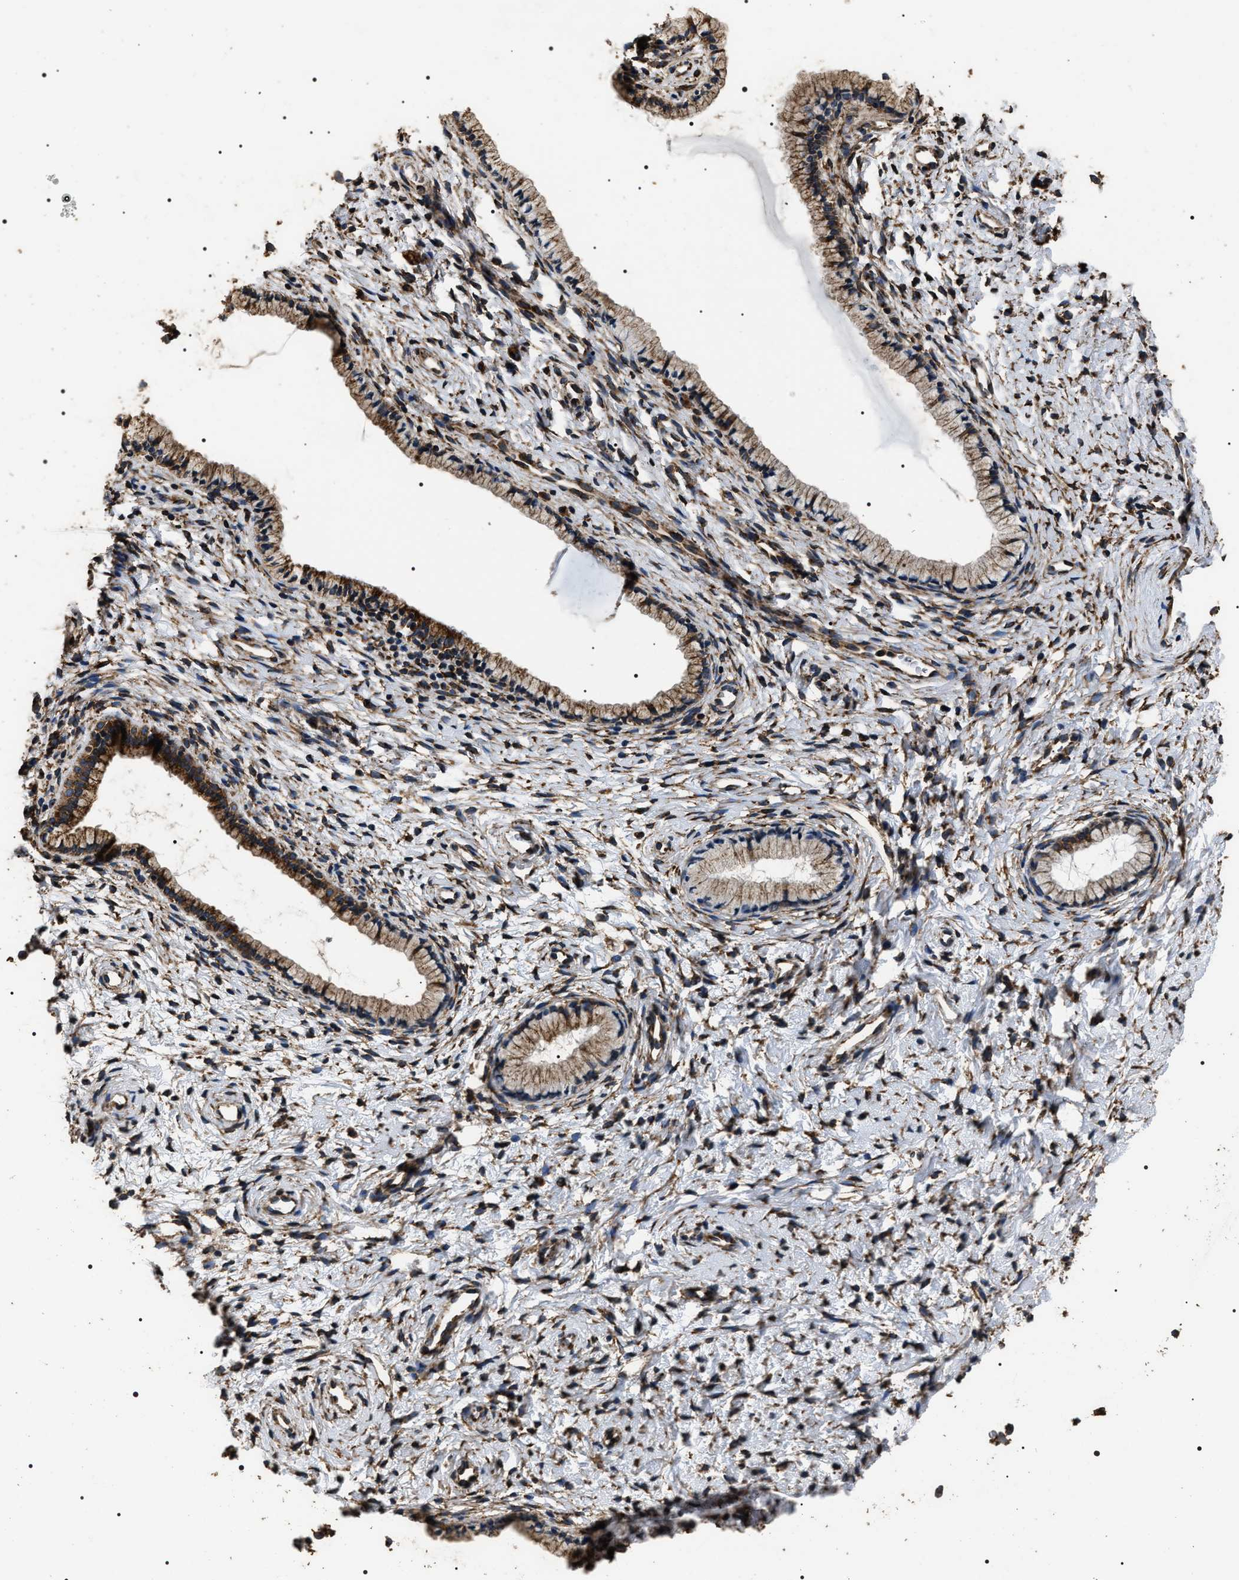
{"staining": {"intensity": "moderate", "quantity": ">75%", "location": "cytoplasmic/membranous"}, "tissue": "cervix", "cell_type": "Glandular cells", "image_type": "normal", "snomed": [{"axis": "morphology", "description": "Normal tissue, NOS"}, {"axis": "topography", "description": "Cervix"}], "caption": "This image displays immunohistochemistry staining of unremarkable human cervix, with medium moderate cytoplasmic/membranous positivity in about >75% of glandular cells.", "gene": "KTN1", "patient": {"sex": "female", "age": 72}}